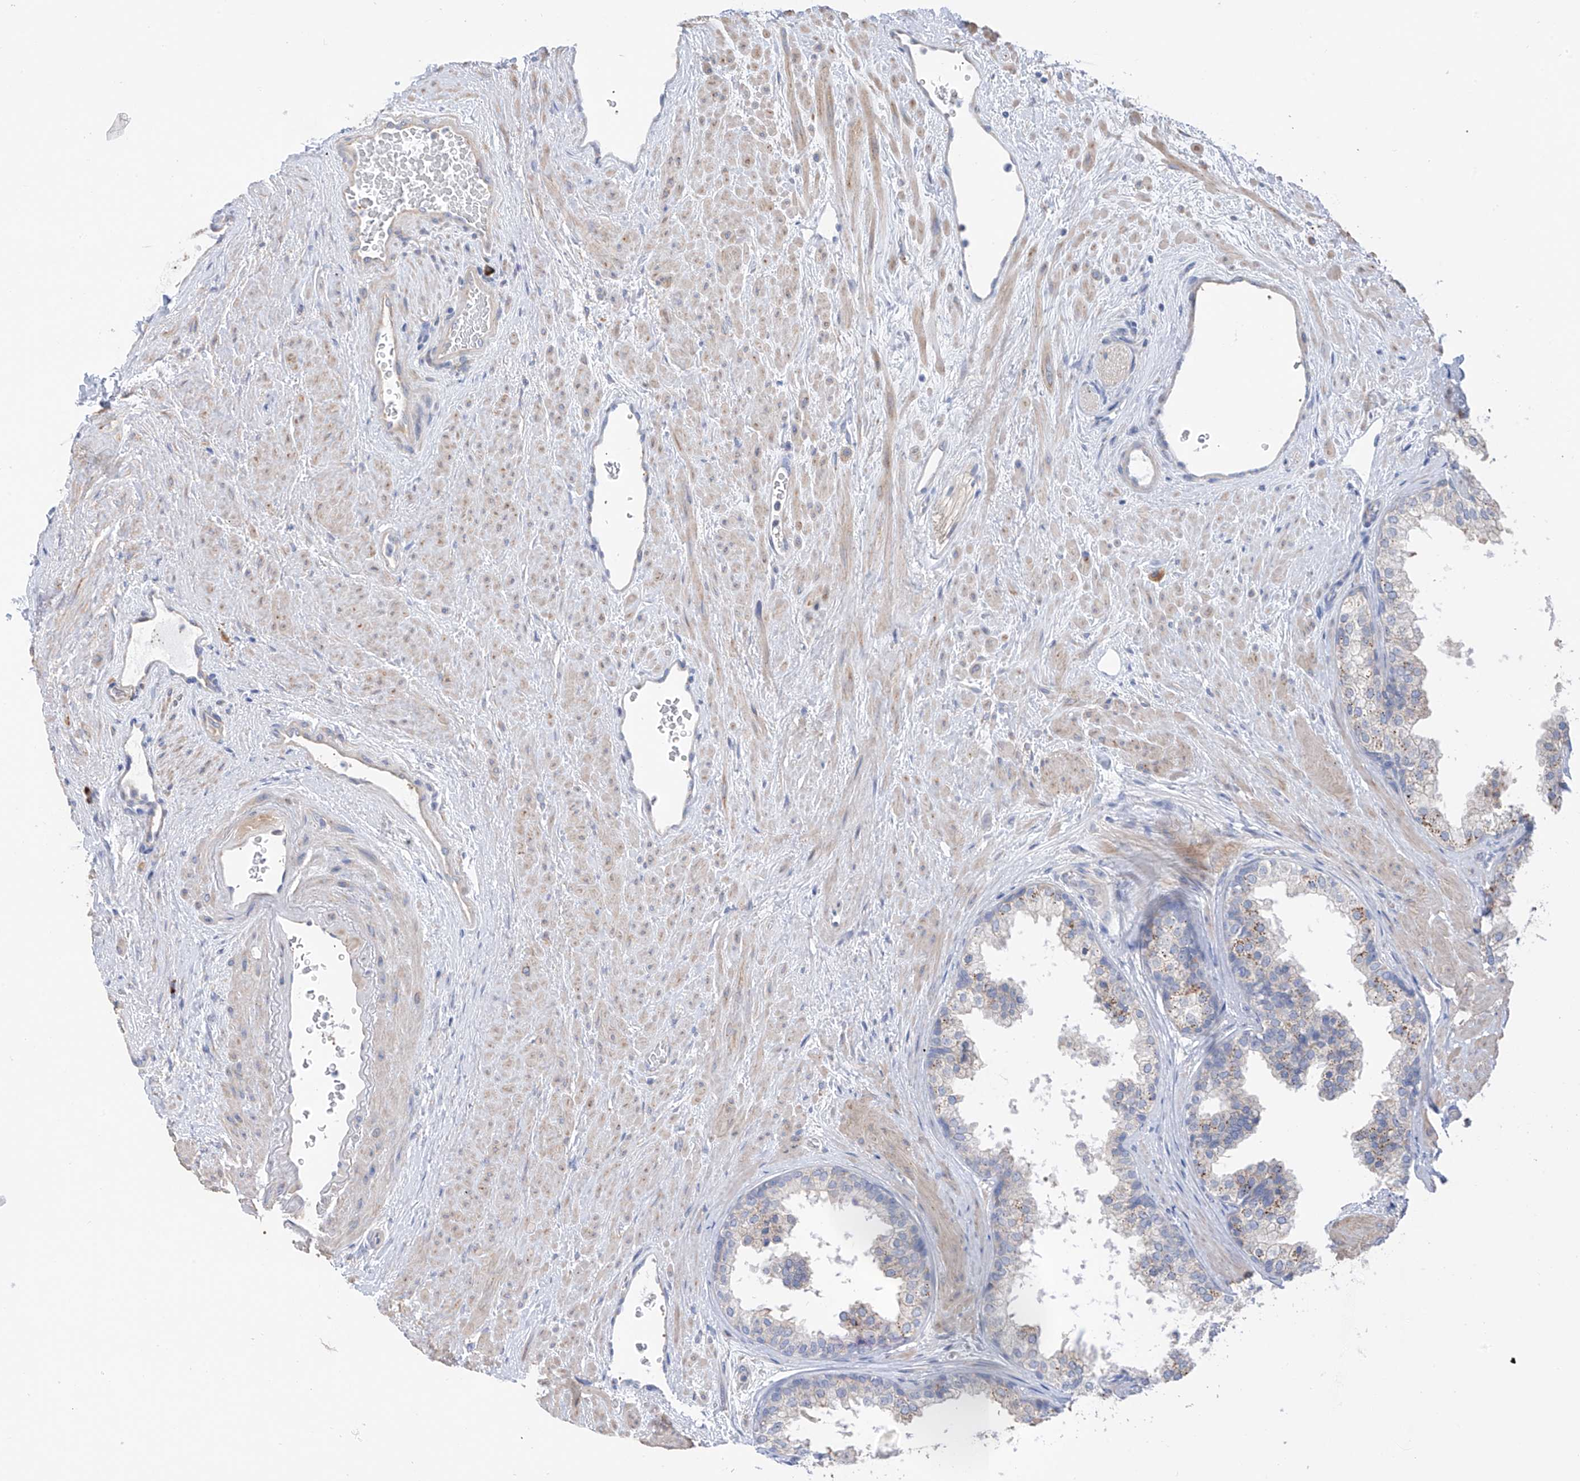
{"staining": {"intensity": "negative", "quantity": "none", "location": "none"}, "tissue": "prostate", "cell_type": "Glandular cells", "image_type": "normal", "snomed": [{"axis": "morphology", "description": "Normal tissue, NOS"}, {"axis": "topography", "description": "Prostate"}], "caption": "An IHC photomicrograph of benign prostate is shown. There is no staining in glandular cells of prostate.", "gene": "REC8", "patient": {"sex": "male", "age": 48}}